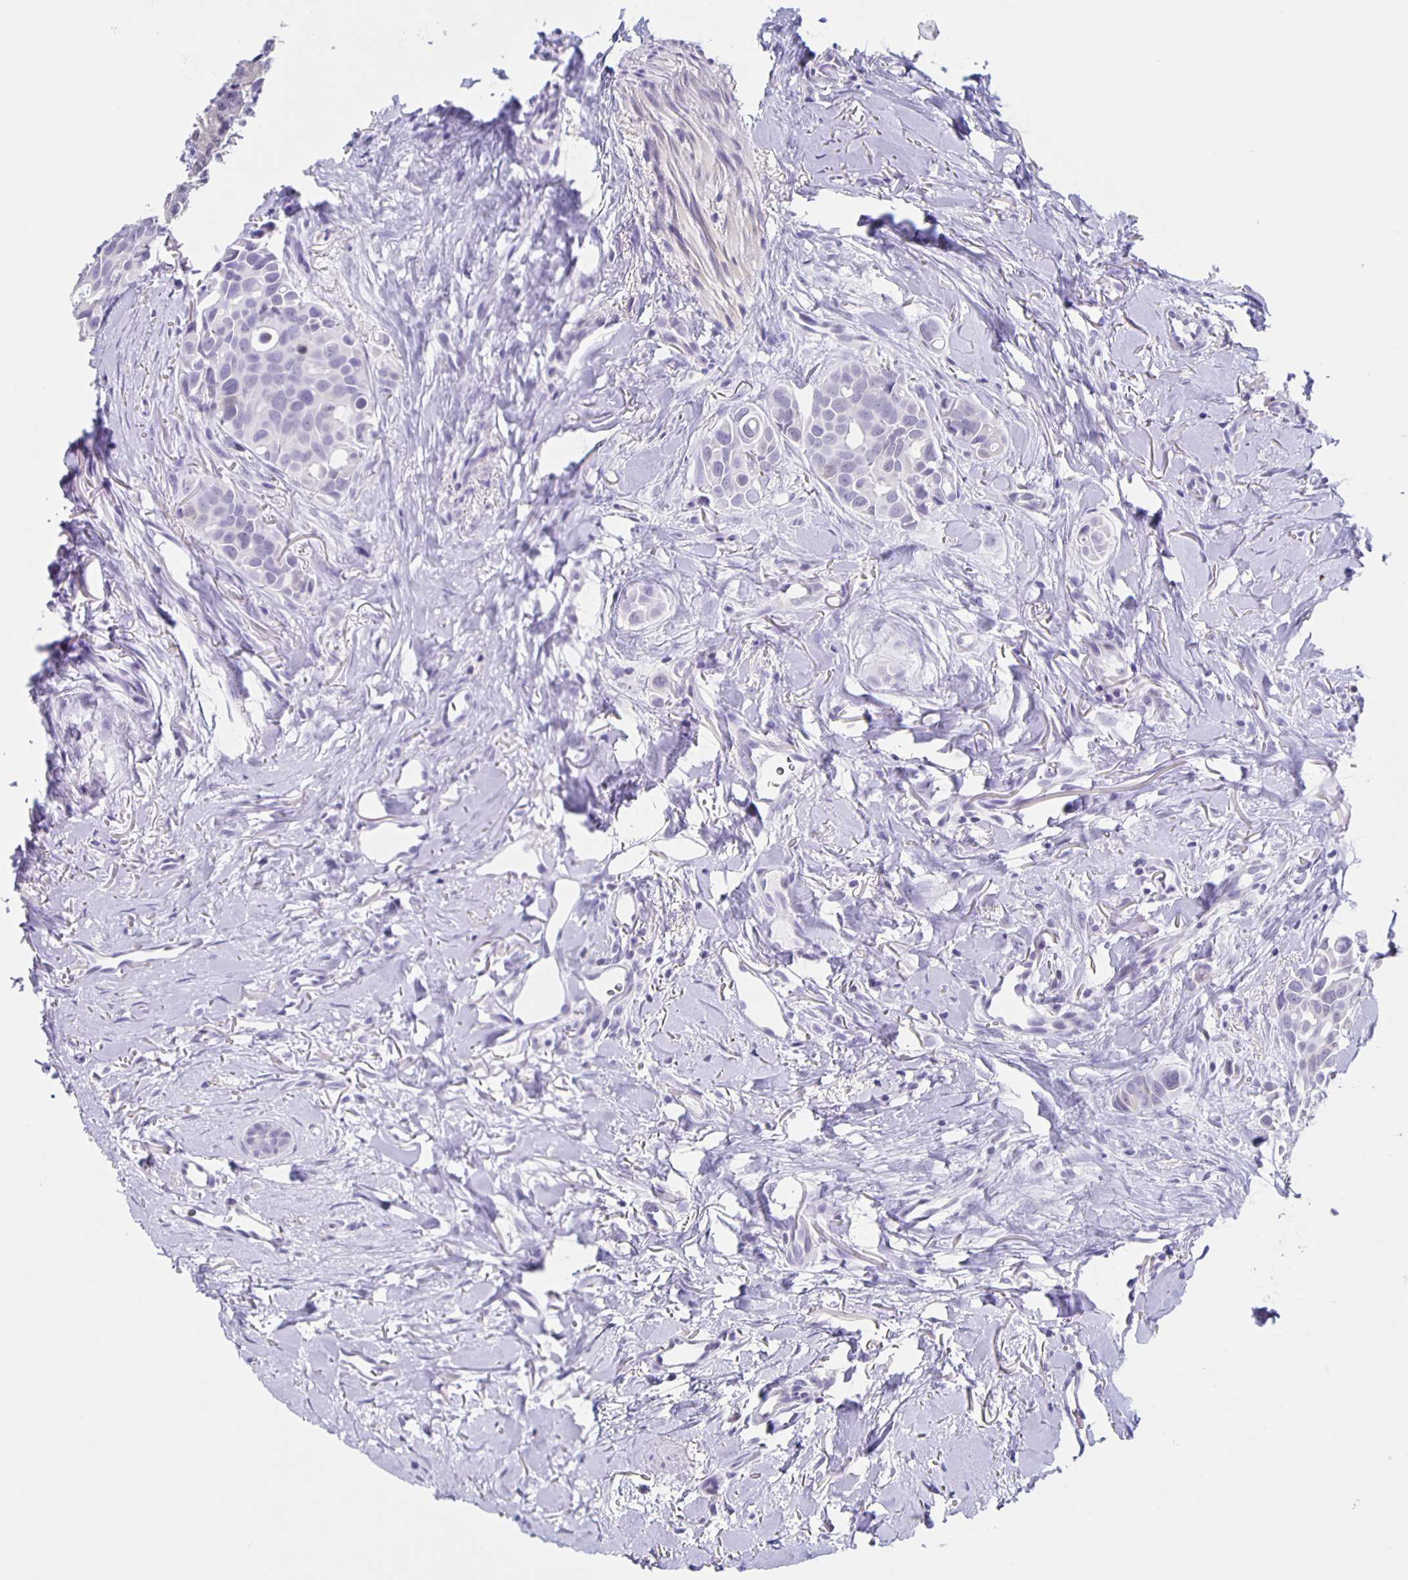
{"staining": {"intensity": "negative", "quantity": "none", "location": "none"}, "tissue": "breast cancer", "cell_type": "Tumor cells", "image_type": "cancer", "snomed": [{"axis": "morphology", "description": "Duct carcinoma"}, {"axis": "topography", "description": "Breast"}], "caption": "This is an IHC histopathology image of breast invasive ductal carcinoma. There is no expression in tumor cells.", "gene": "TPPP", "patient": {"sex": "female", "age": 54}}